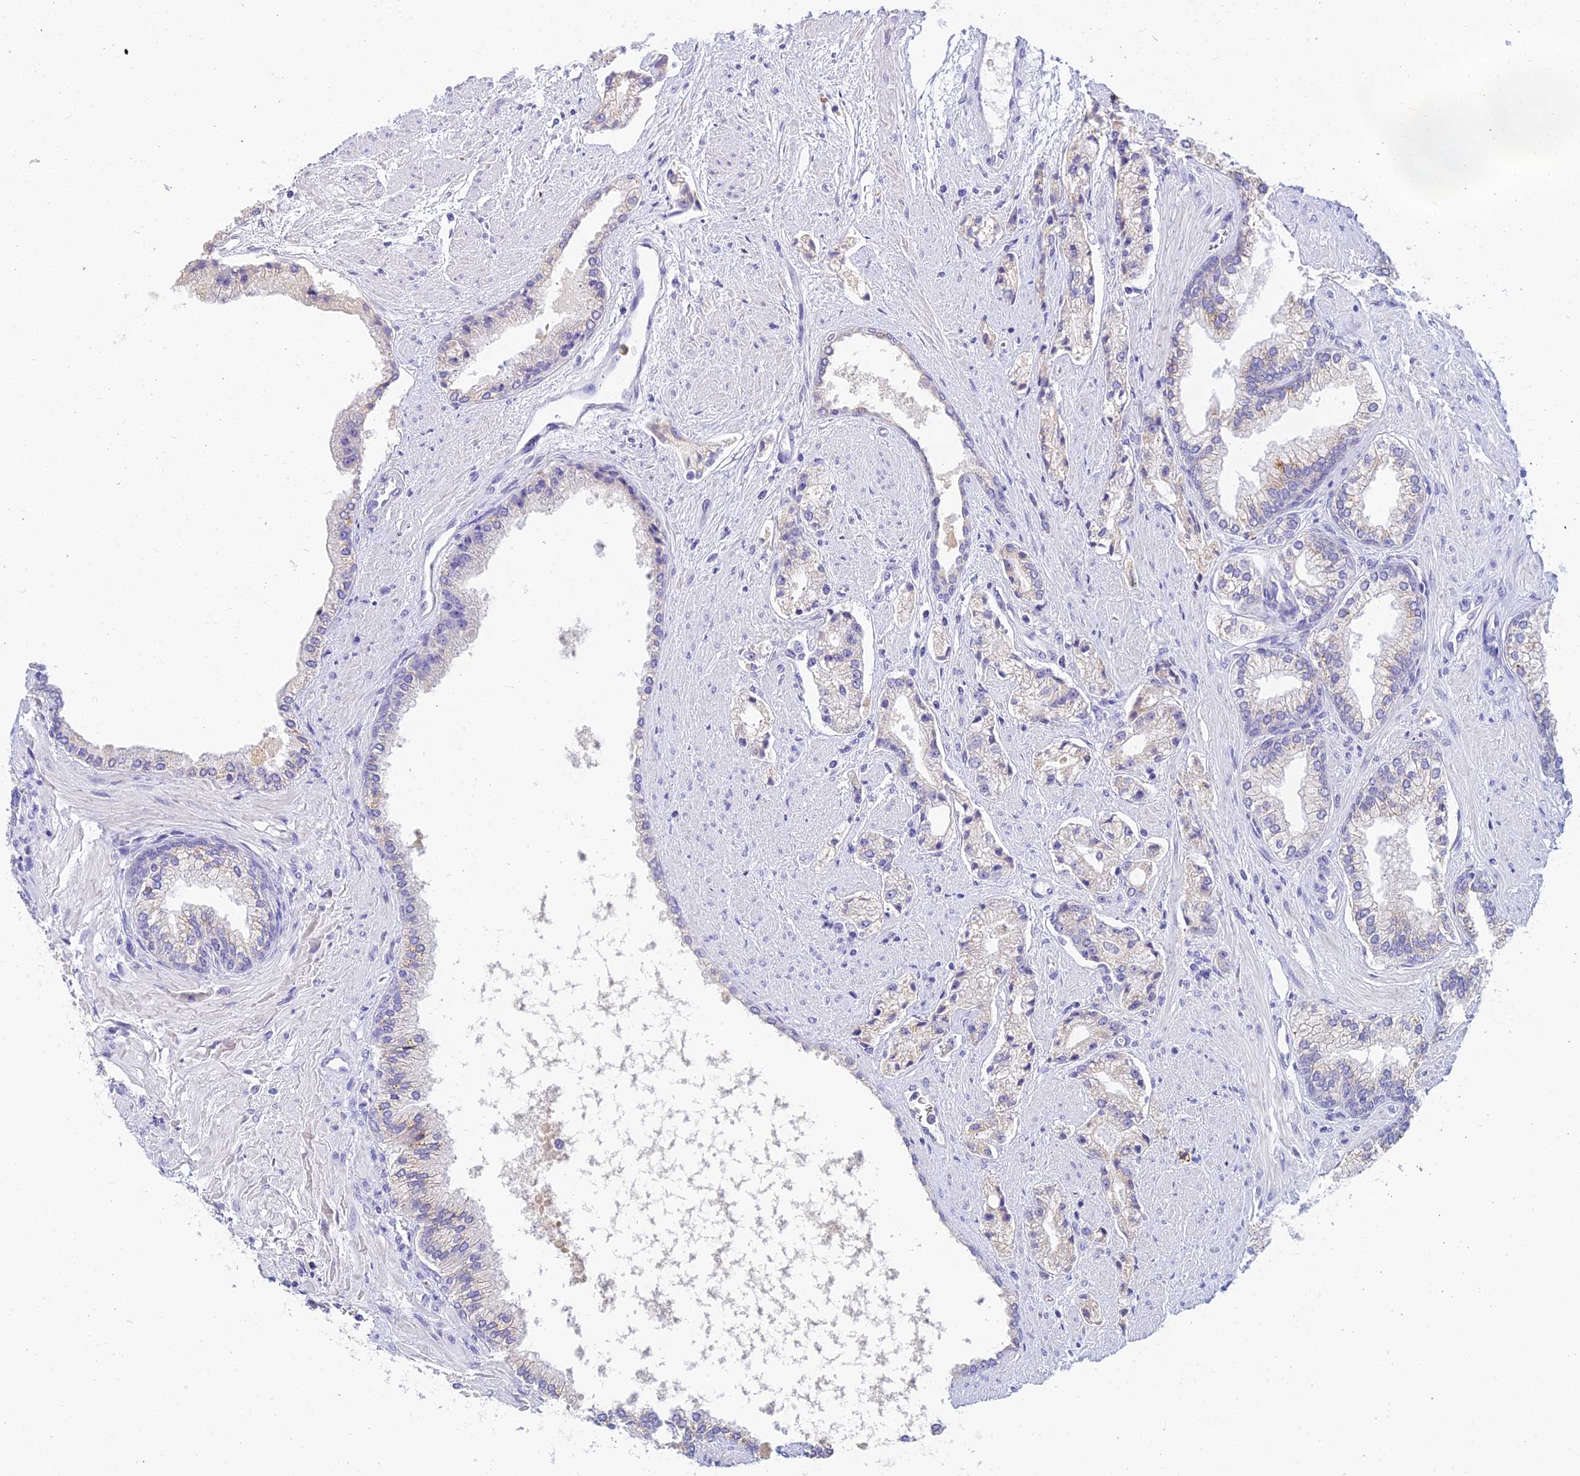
{"staining": {"intensity": "negative", "quantity": "none", "location": "none"}, "tissue": "prostate cancer", "cell_type": "Tumor cells", "image_type": "cancer", "snomed": [{"axis": "morphology", "description": "Adenocarcinoma, High grade"}, {"axis": "topography", "description": "Prostate"}], "caption": "A high-resolution histopathology image shows immunohistochemistry staining of prostate cancer (high-grade adenocarcinoma), which reveals no significant expression in tumor cells.", "gene": "INTS13", "patient": {"sex": "male", "age": 67}}